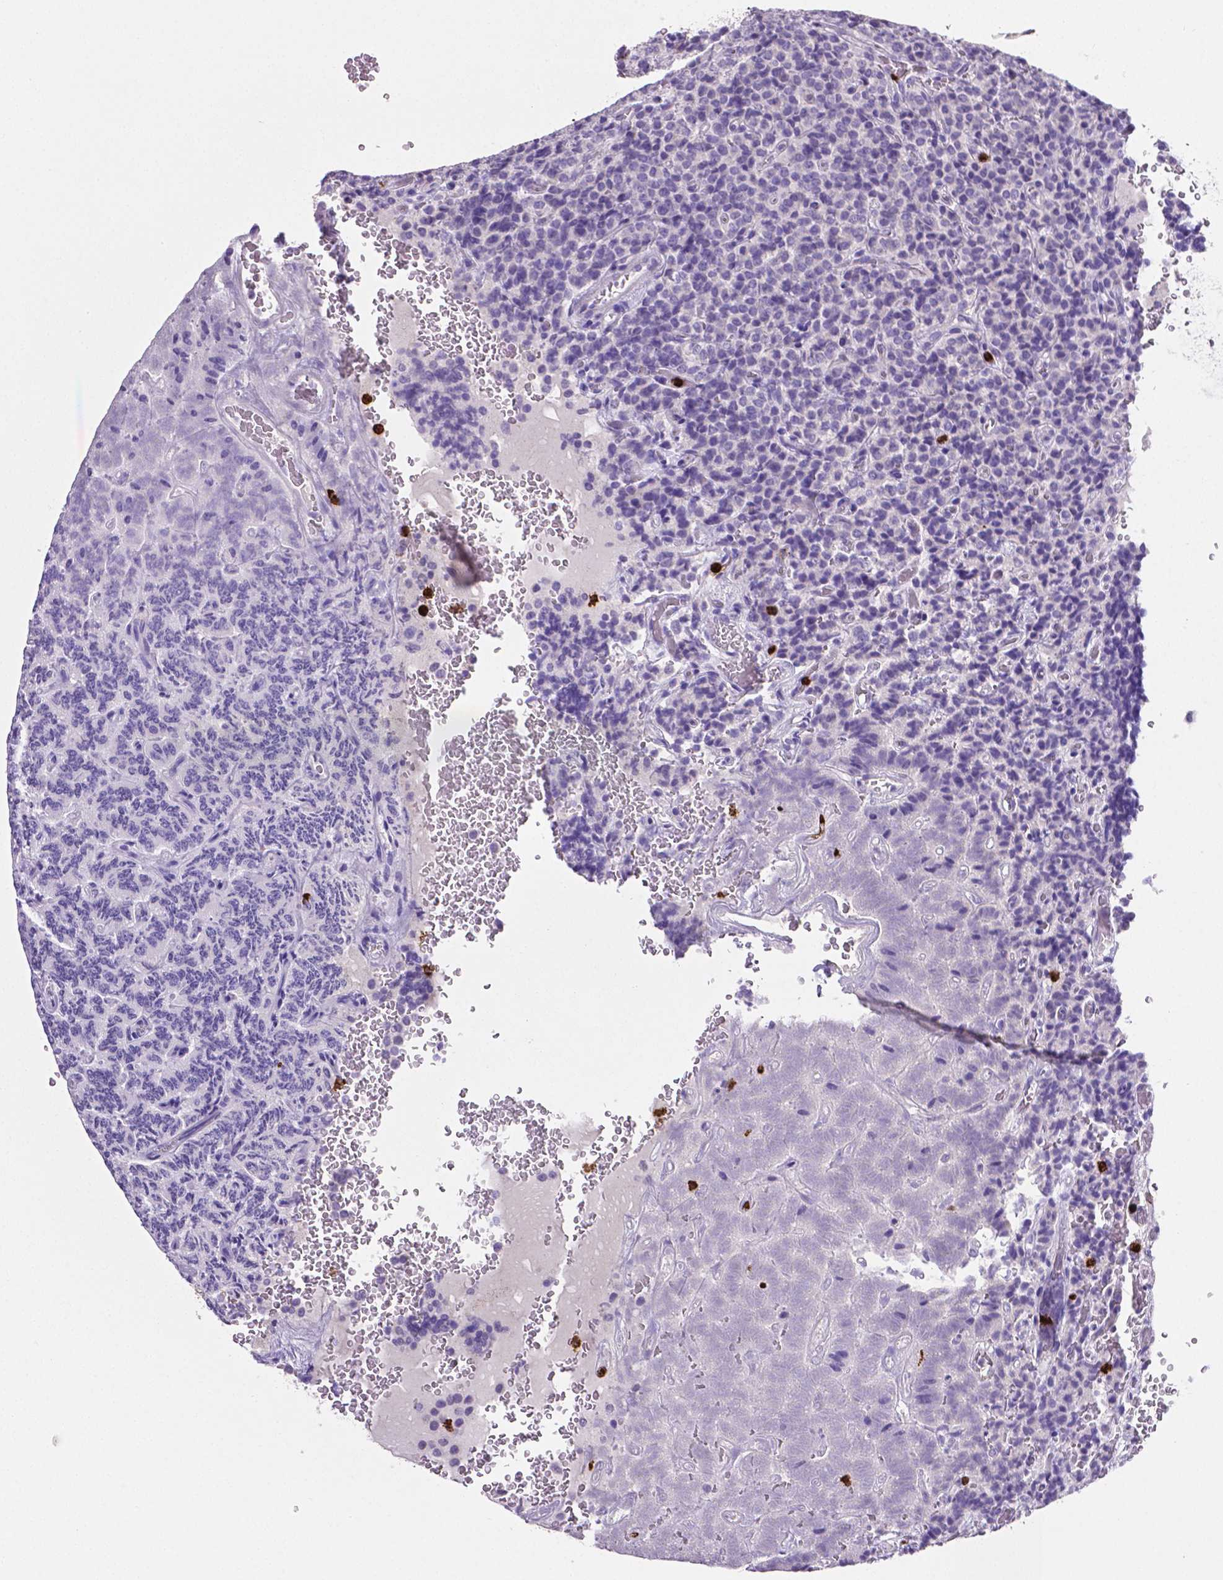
{"staining": {"intensity": "negative", "quantity": "none", "location": "none"}, "tissue": "carcinoid", "cell_type": "Tumor cells", "image_type": "cancer", "snomed": [{"axis": "morphology", "description": "Carcinoid, malignant, NOS"}, {"axis": "topography", "description": "Pancreas"}], "caption": "Malignant carcinoid stained for a protein using IHC reveals no positivity tumor cells.", "gene": "MMP9", "patient": {"sex": "male", "age": 36}}